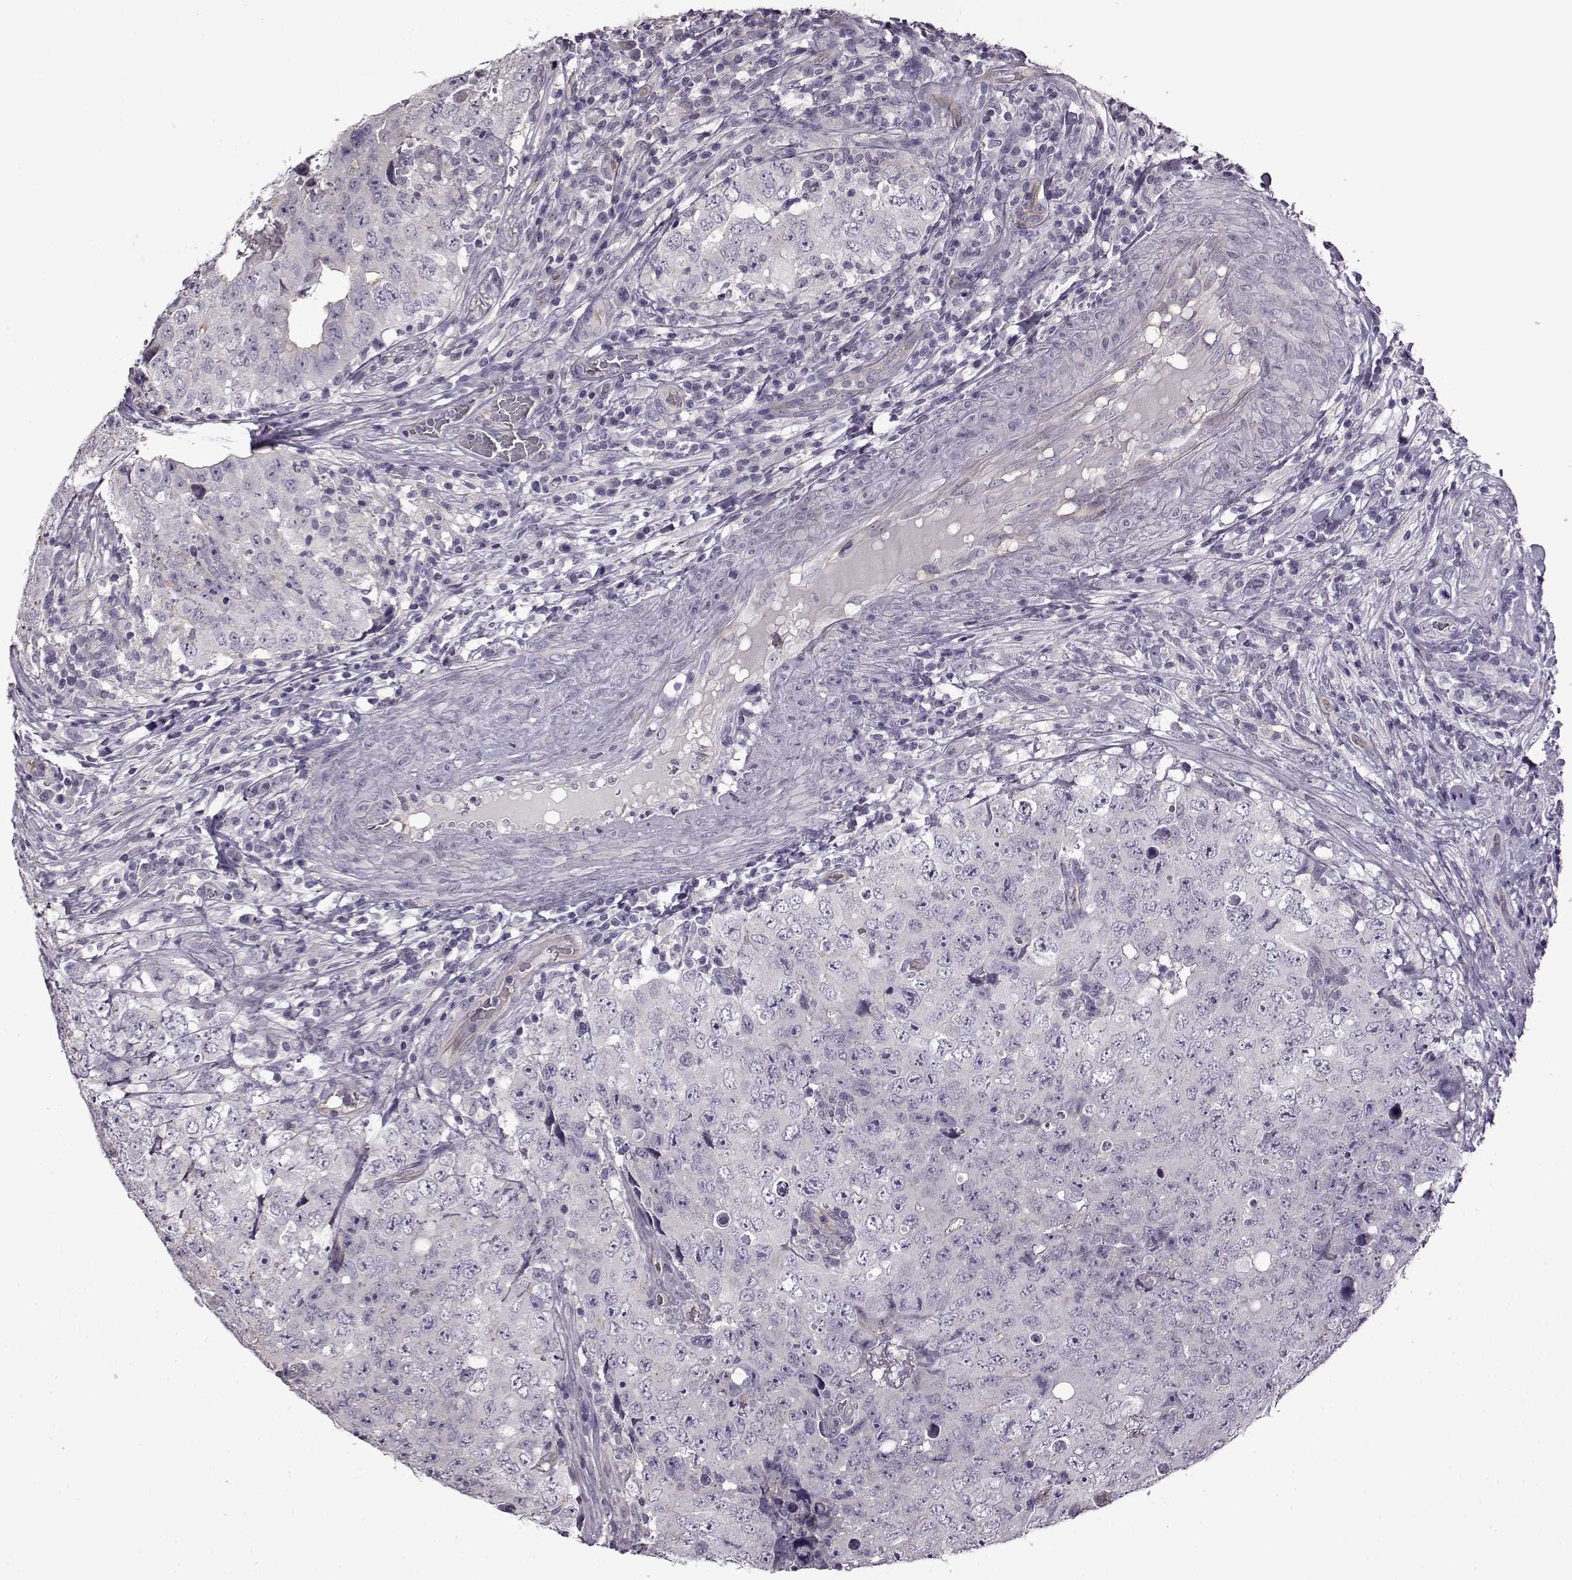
{"staining": {"intensity": "negative", "quantity": "none", "location": "none"}, "tissue": "testis cancer", "cell_type": "Tumor cells", "image_type": "cancer", "snomed": [{"axis": "morphology", "description": "Seminoma, NOS"}, {"axis": "topography", "description": "Testis"}], "caption": "Micrograph shows no significant protein expression in tumor cells of testis seminoma.", "gene": "EDDM3B", "patient": {"sex": "male", "age": 34}}